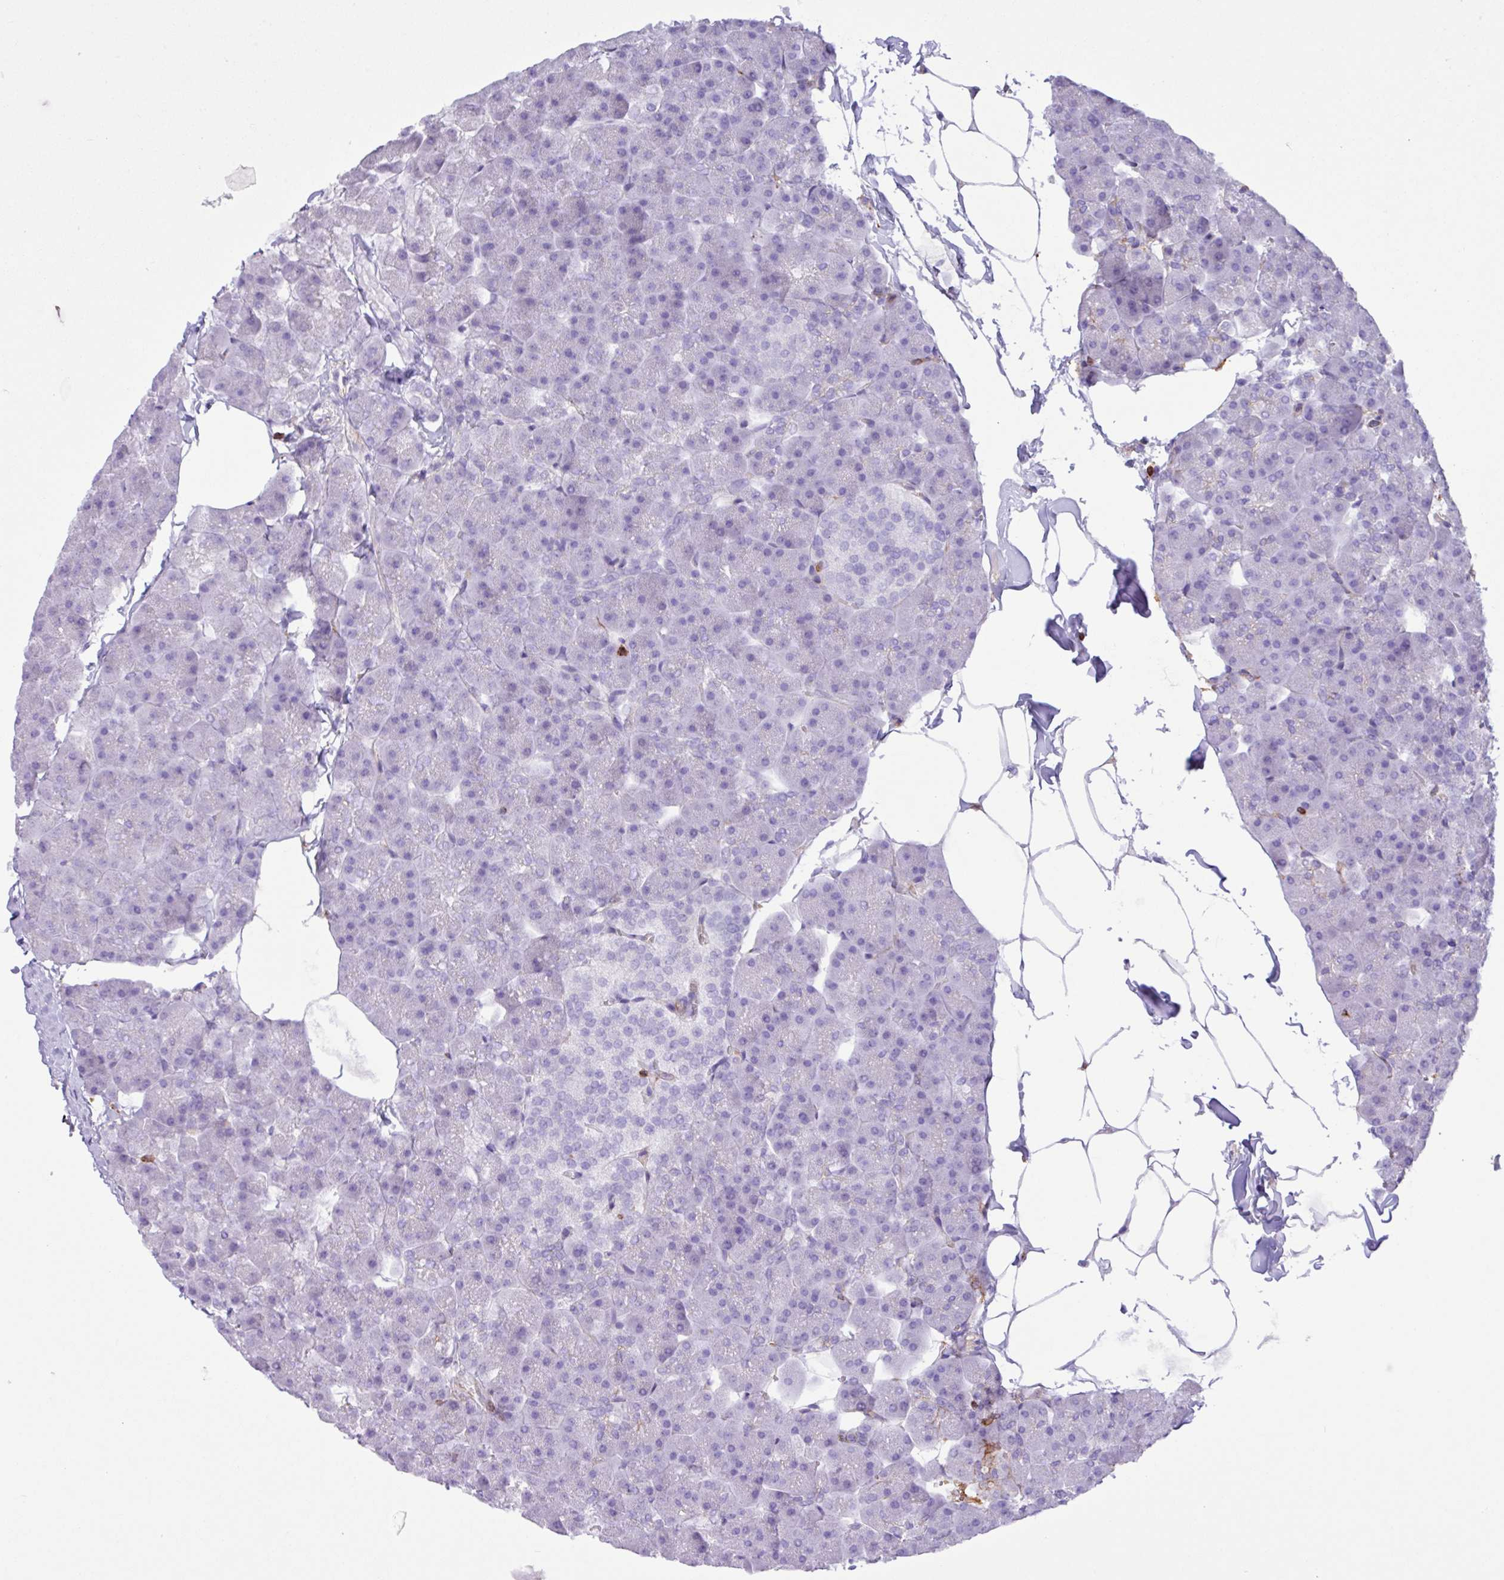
{"staining": {"intensity": "negative", "quantity": "none", "location": "none"}, "tissue": "pancreas", "cell_type": "Exocrine glandular cells", "image_type": "normal", "snomed": [{"axis": "morphology", "description": "Normal tissue, NOS"}, {"axis": "topography", "description": "Pancreas"}], "caption": "High magnification brightfield microscopy of benign pancreas stained with DAB (3,3'-diaminobenzidine) (brown) and counterstained with hematoxylin (blue): exocrine glandular cells show no significant expression.", "gene": "PPP1R18", "patient": {"sex": "male", "age": 35}}